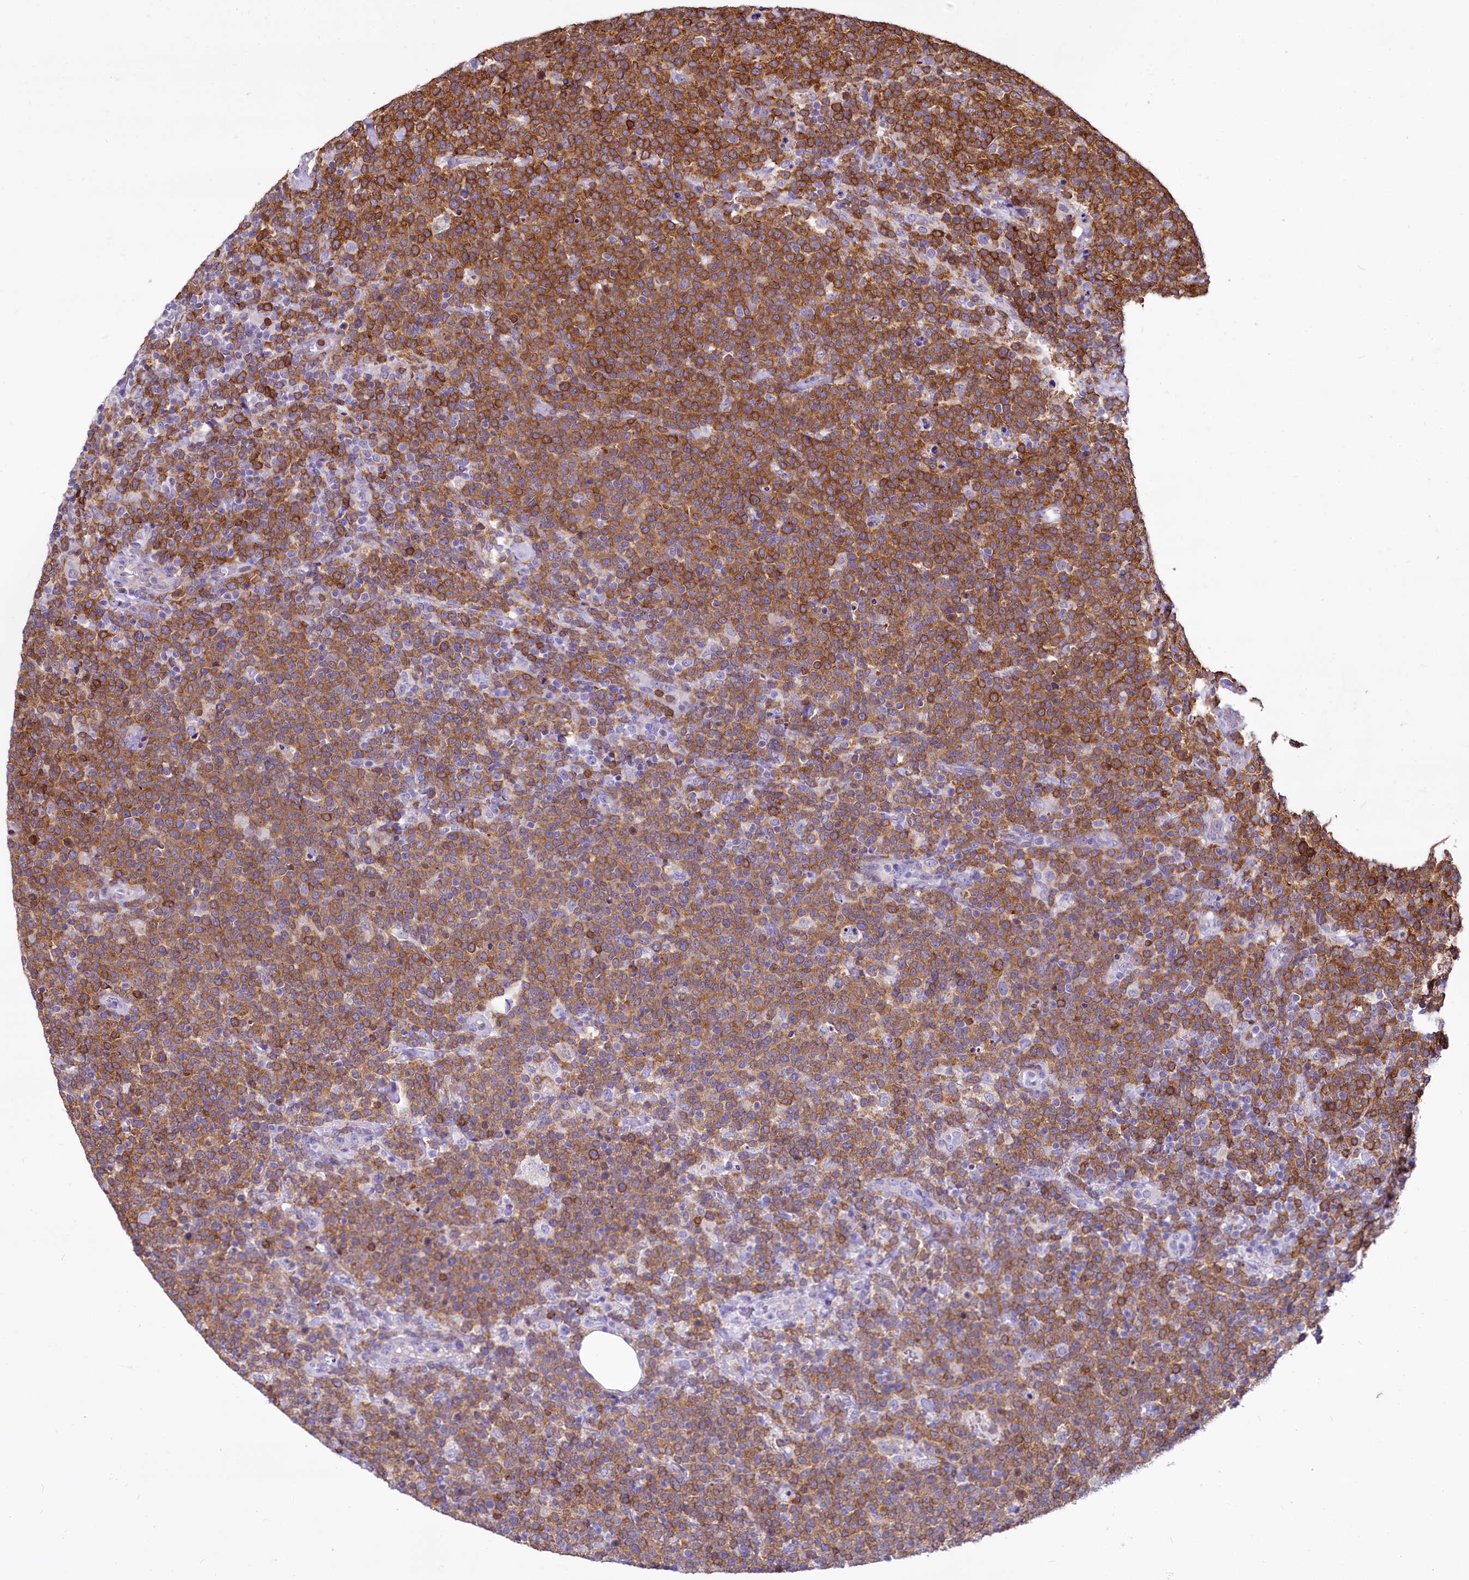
{"staining": {"intensity": "moderate", "quantity": ">75%", "location": "cytoplasmic/membranous"}, "tissue": "lymphoma", "cell_type": "Tumor cells", "image_type": "cancer", "snomed": [{"axis": "morphology", "description": "Malignant lymphoma, non-Hodgkin's type, High grade"}, {"axis": "topography", "description": "Lymph node"}], "caption": "The immunohistochemical stain labels moderate cytoplasmic/membranous expression in tumor cells of malignant lymphoma, non-Hodgkin's type (high-grade) tissue.", "gene": "BANK1", "patient": {"sex": "male", "age": 61}}